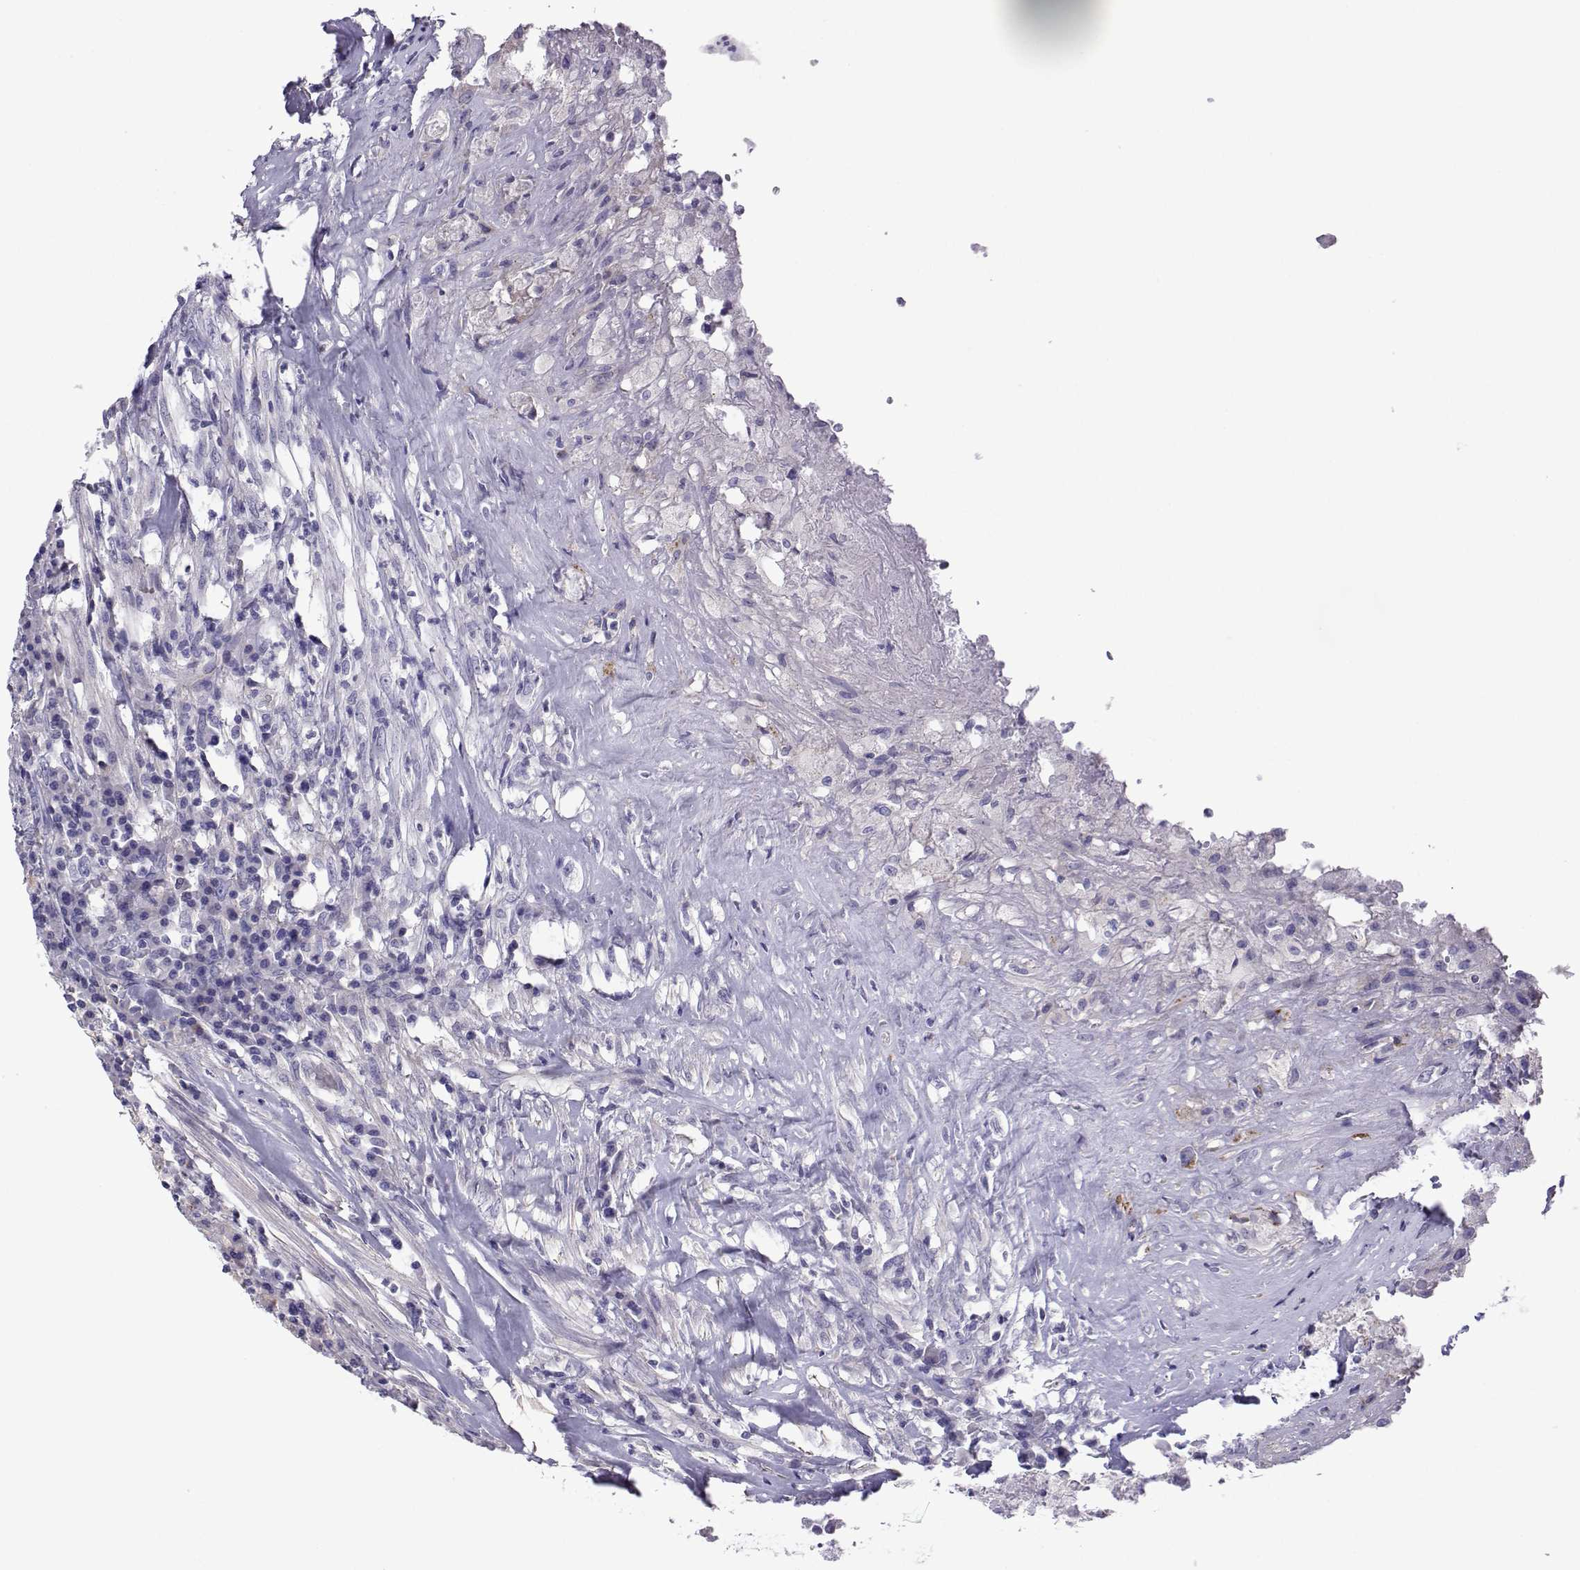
{"staining": {"intensity": "negative", "quantity": "none", "location": "none"}, "tissue": "testis cancer", "cell_type": "Tumor cells", "image_type": "cancer", "snomed": [{"axis": "morphology", "description": "Necrosis, NOS"}, {"axis": "morphology", "description": "Carcinoma, Embryonal, NOS"}, {"axis": "topography", "description": "Testis"}], "caption": "This image is of embryonal carcinoma (testis) stained with immunohistochemistry (IHC) to label a protein in brown with the nuclei are counter-stained blue. There is no positivity in tumor cells.", "gene": "CFAP70", "patient": {"sex": "male", "age": 19}}